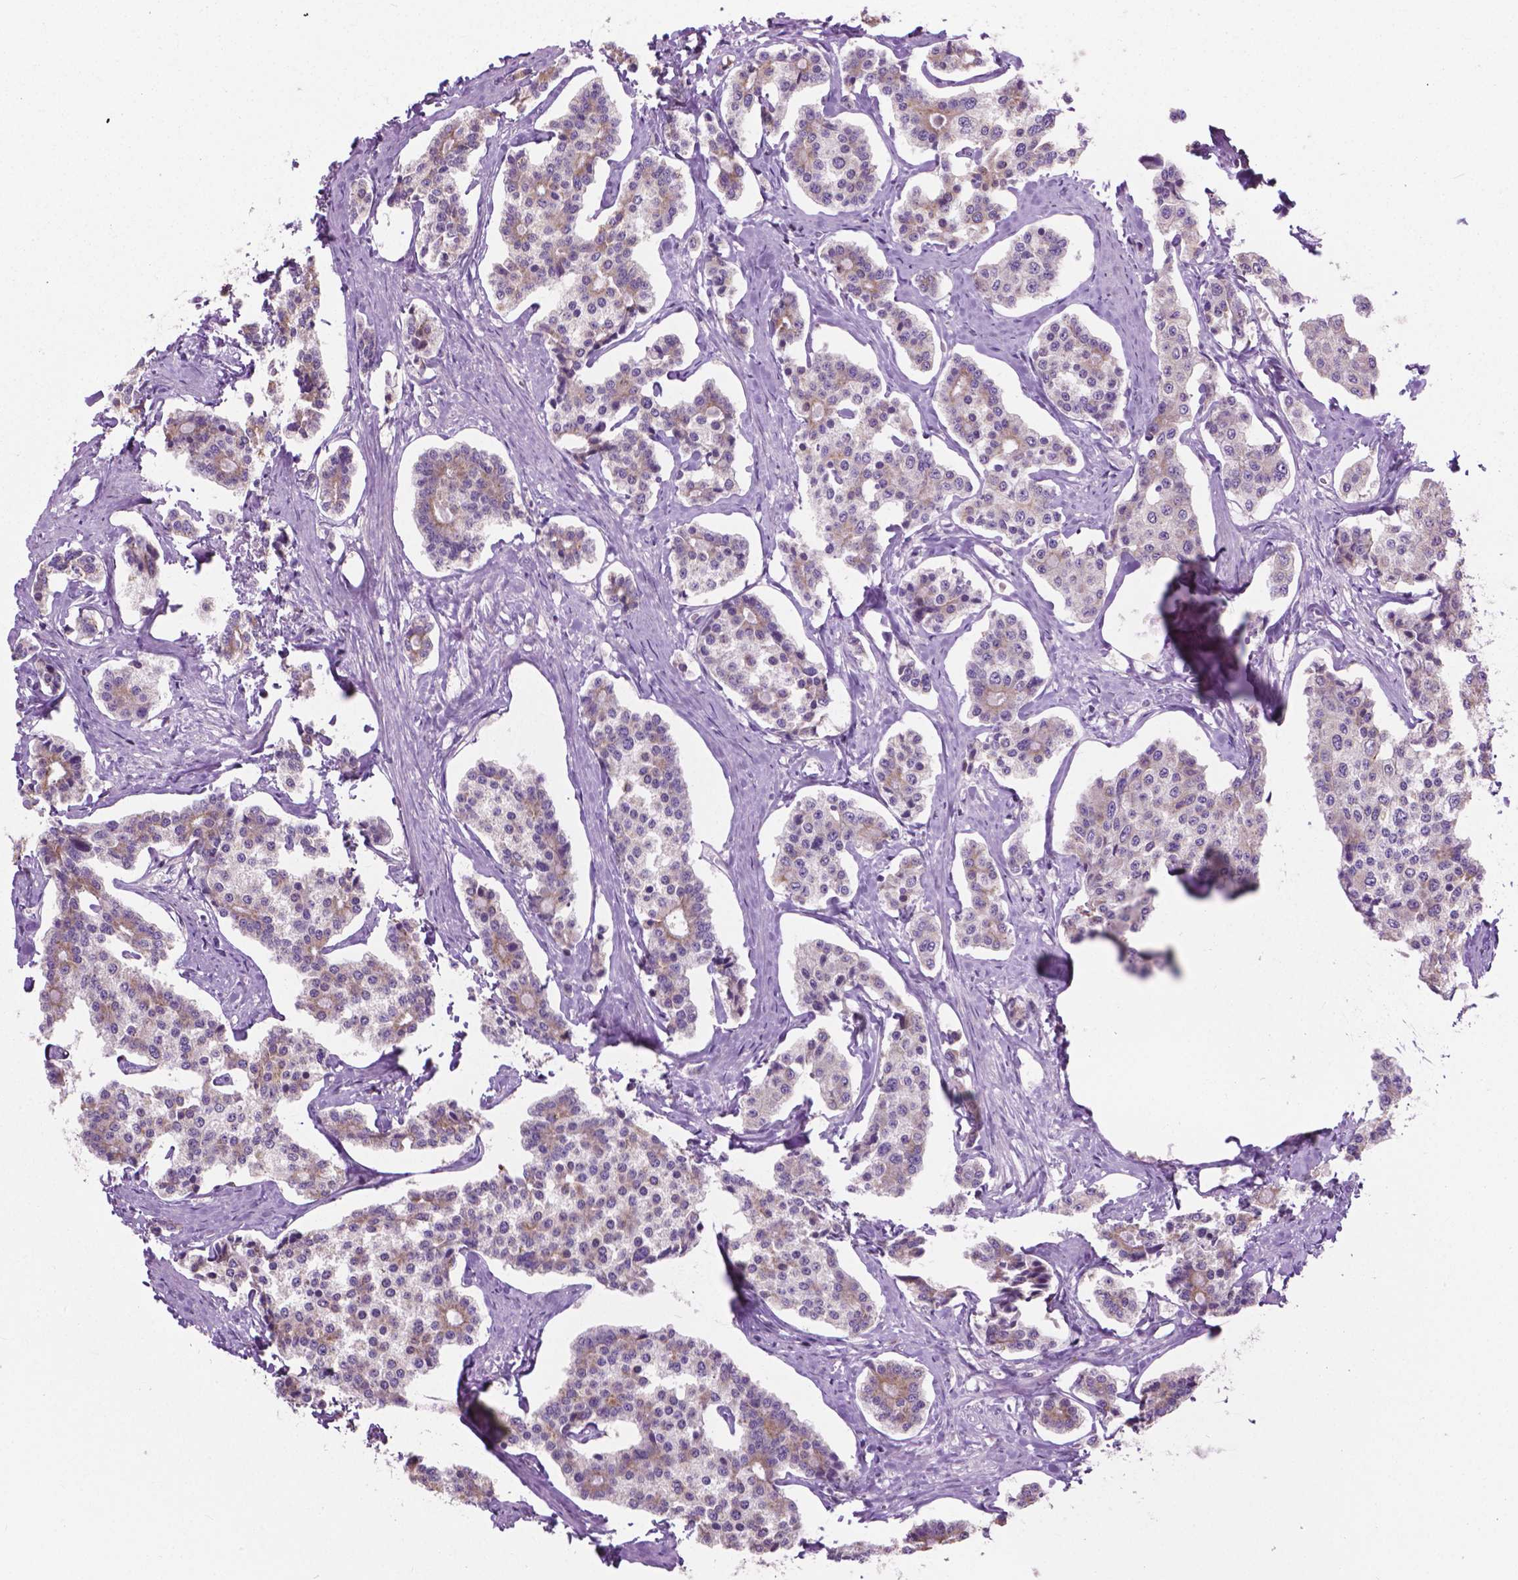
{"staining": {"intensity": "weak", "quantity": "<25%", "location": "cytoplasmic/membranous"}, "tissue": "carcinoid", "cell_type": "Tumor cells", "image_type": "cancer", "snomed": [{"axis": "morphology", "description": "Carcinoid, malignant, NOS"}, {"axis": "topography", "description": "Small intestine"}], "caption": "Human malignant carcinoid stained for a protein using immunohistochemistry (IHC) exhibits no expression in tumor cells.", "gene": "MZT1", "patient": {"sex": "female", "age": 65}}